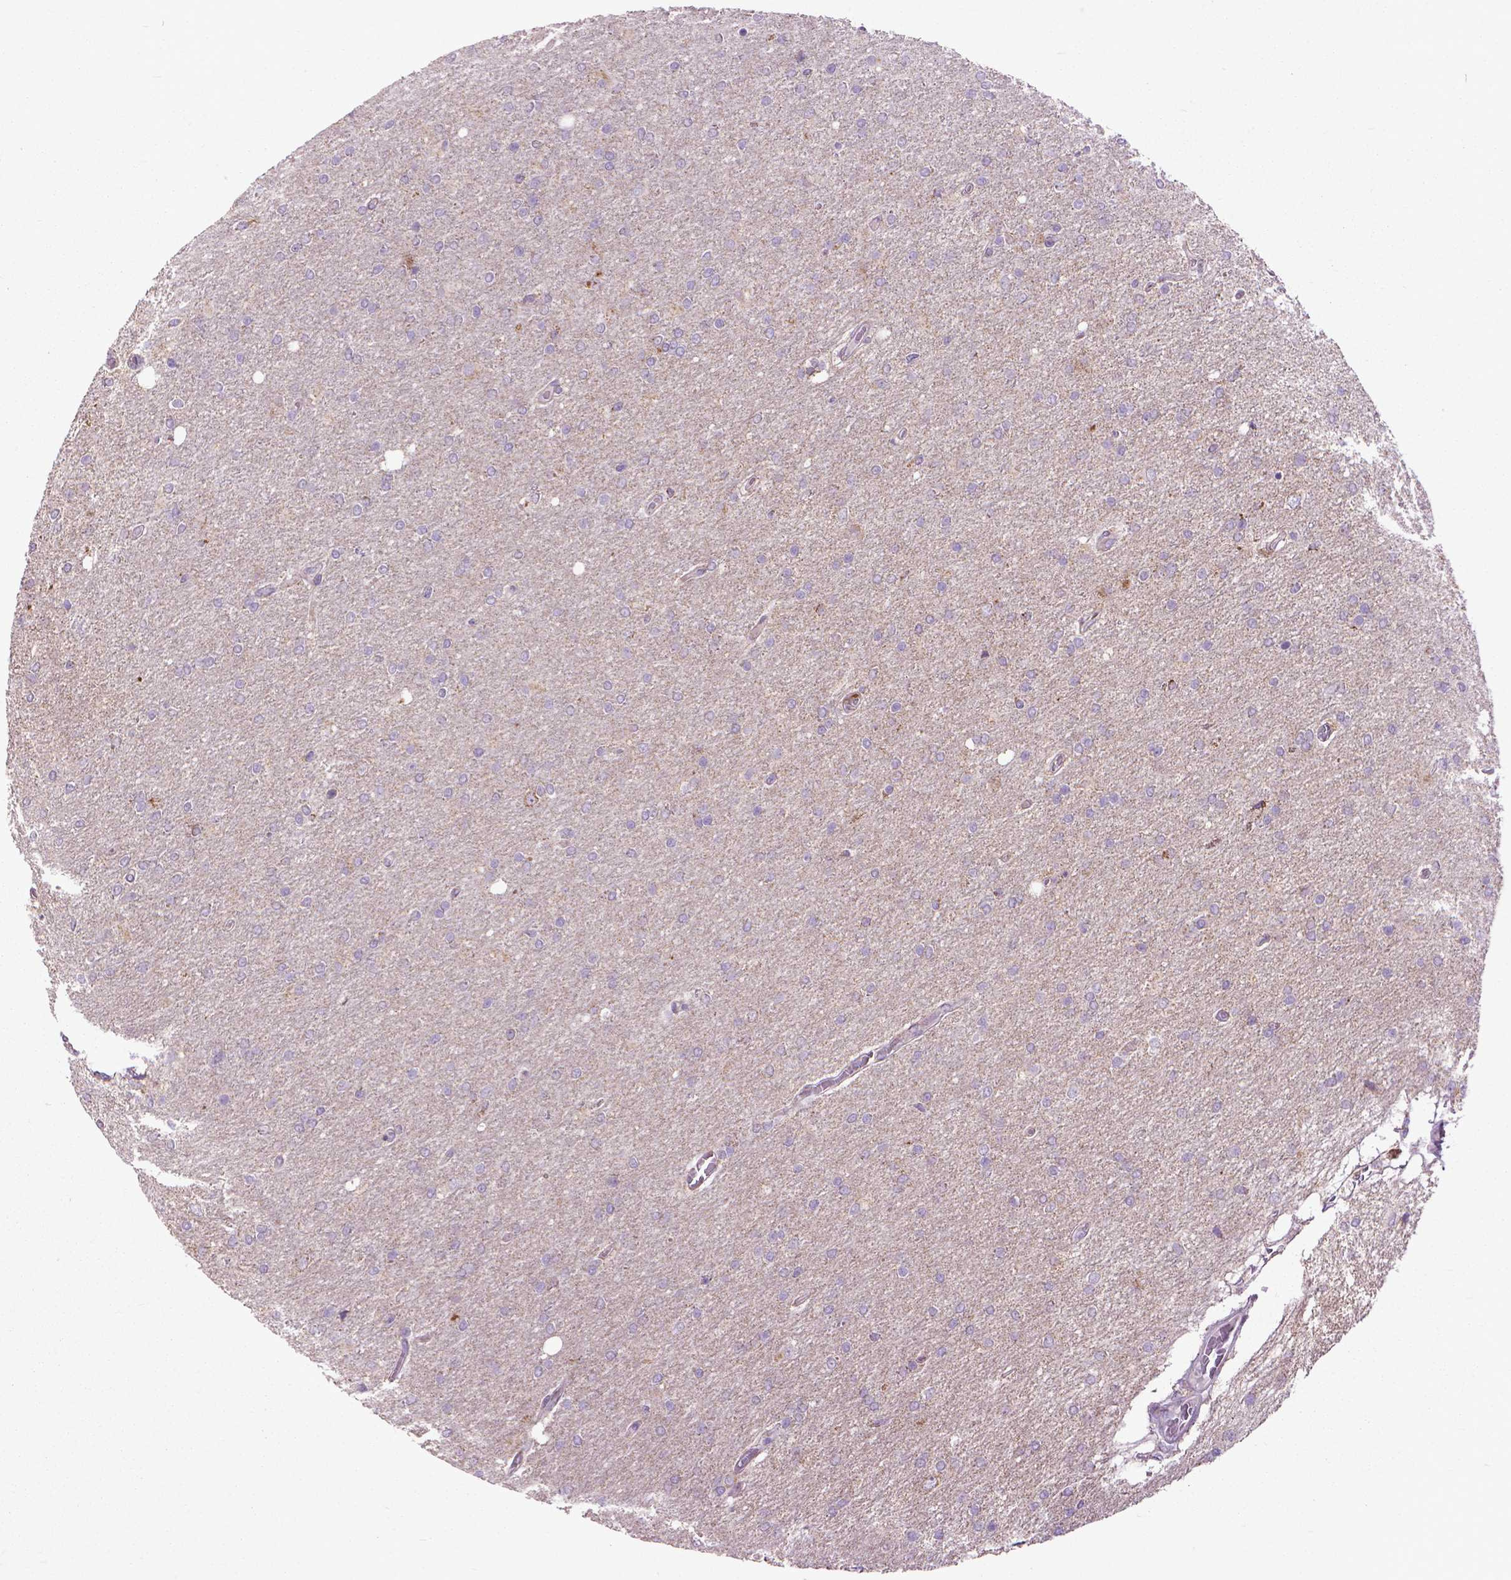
{"staining": {"intensity": "negative", "quantity": "none", "location": "none"}, "tissue": "glioma", "cell_type": "Tumor cells", "image_type": "cancer", "snomed": [{"axis": "morphology", "description": "Glioma, malignant, High grade"}, {"axis": "topography", "description": "Cerebral cortex"}], "caption": "The micrograph displays no staining of tumor cells in glioma.", "gene": "VDAC1", "patient": {"sex": "male", "age": 70}}